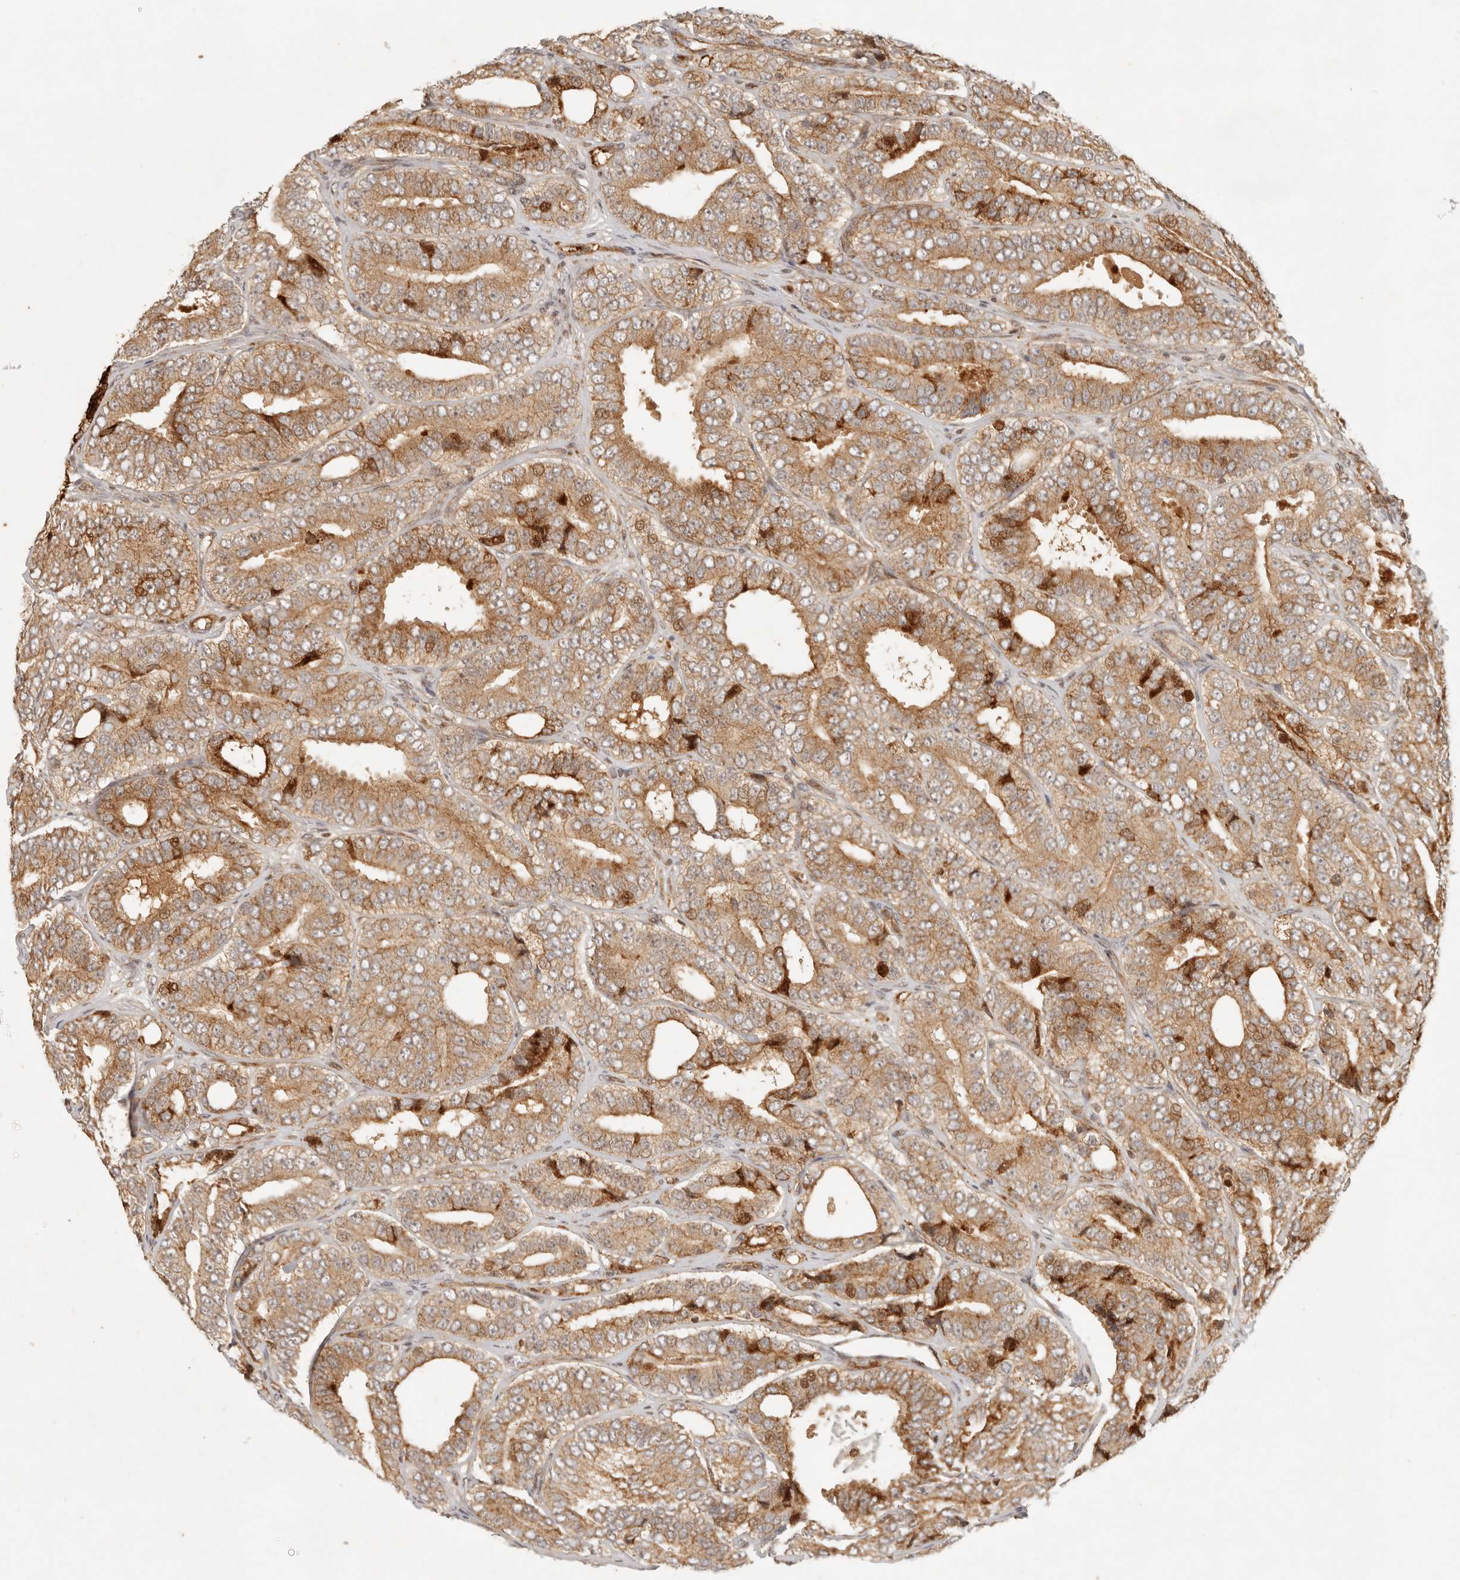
{"staining": {"intensity": "moderate", "quantity": ">75%", "location": "cytoplasmic/membranous"}, "tissue": "prostate cancer", "cell_type": "Tumor cells", "image_type": "cancer", "snomed": [{"axis": "morphology", "description": "Adenocarcinoma, High grade"}, {"axis": "topography", "description": "Prostate"}], "caption": "This is a histology image of immunohistochemistry (IHC) staining of prostate cancer (high-grade adenocarcinoma), which shows moderate staining in the cytoplasmic/membranous of tumor cells.", "gene": "KLHL38", "patient": {"sex": "male", "age": 56}}